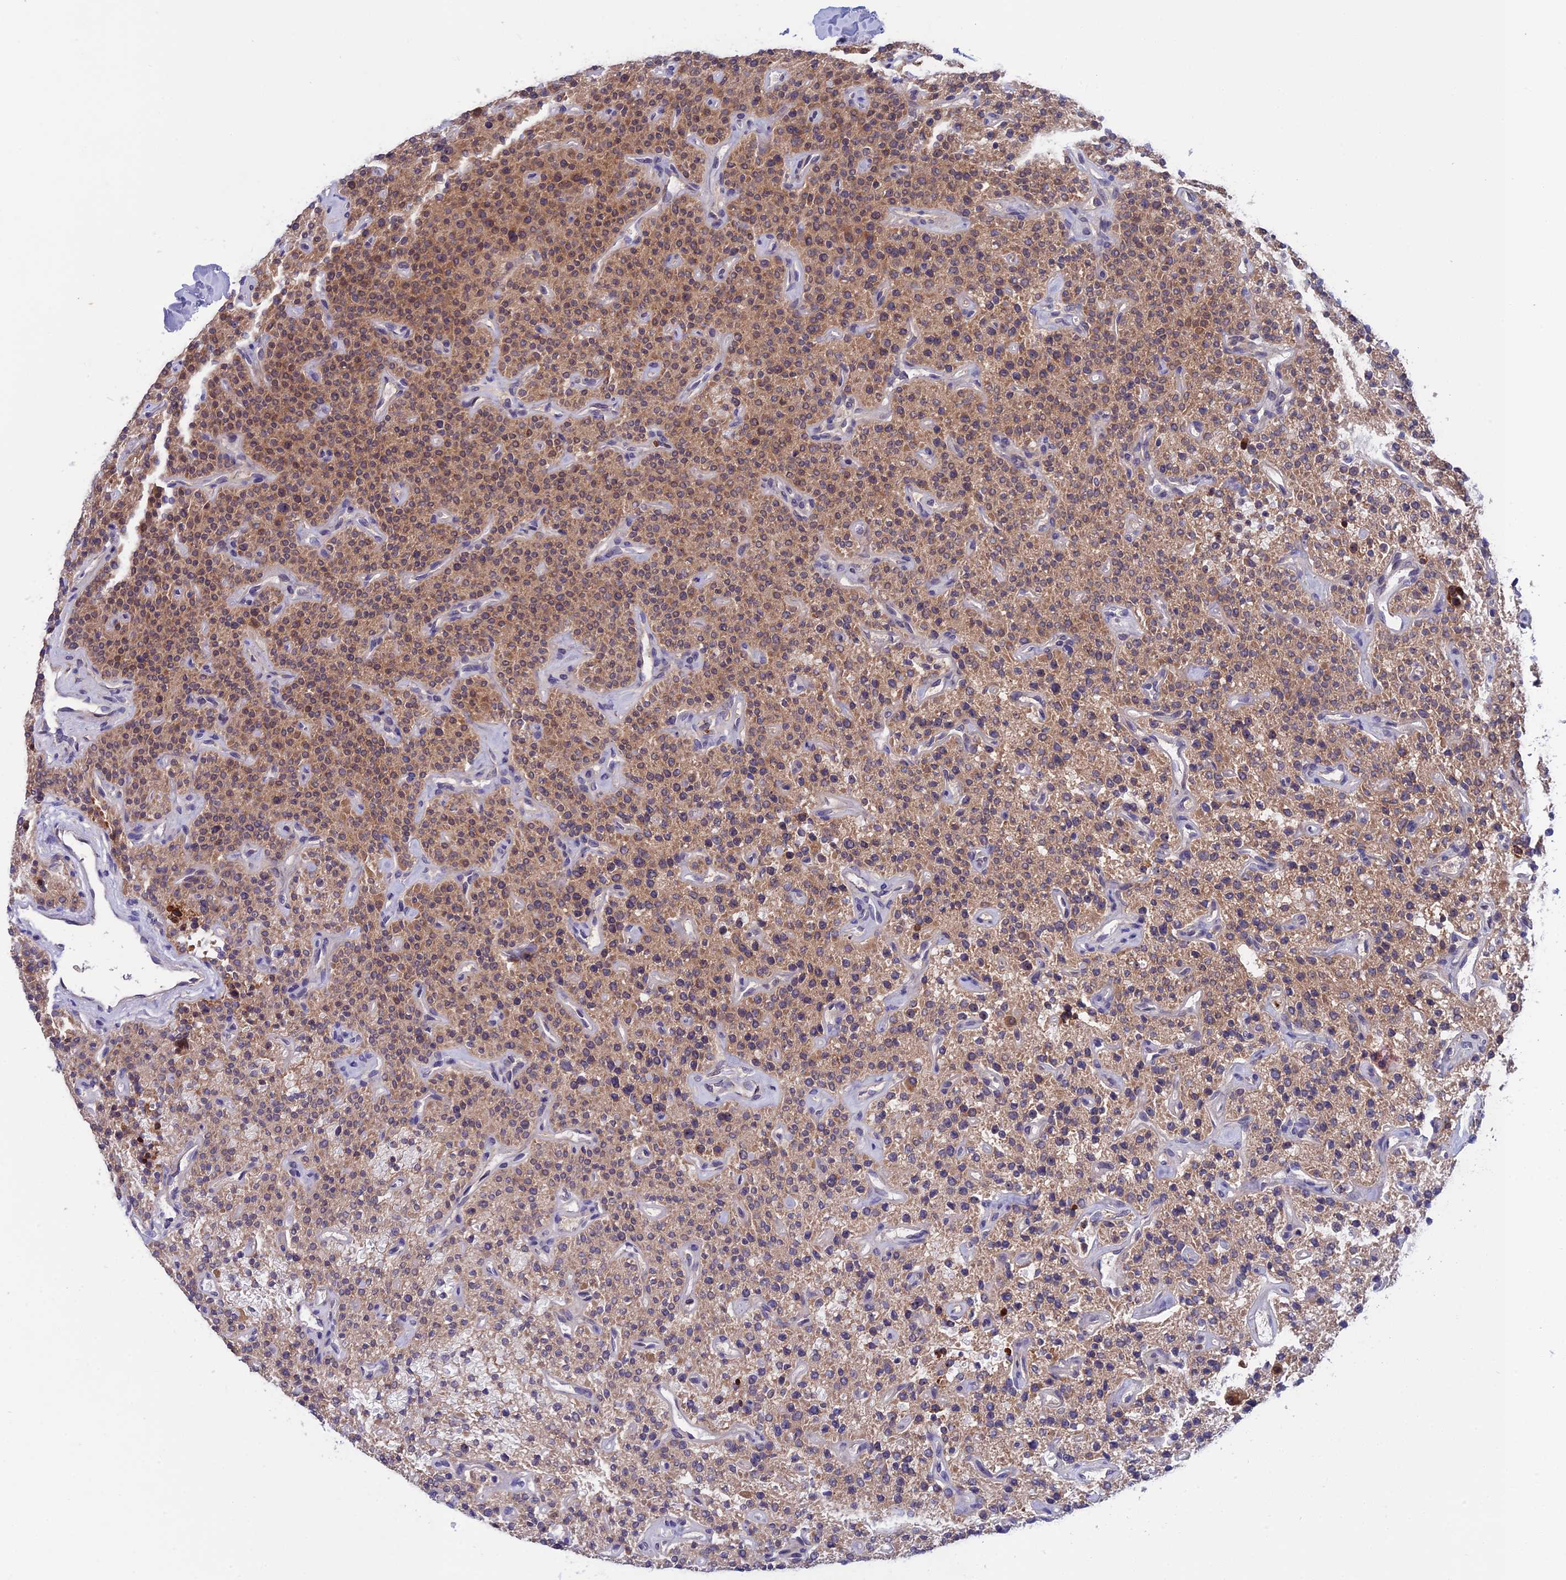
{"staining": {"intensity": "moderate", "quantity": ">75%", "location": "cytoplasmic/membranous"}, "tissue": "parathyroid gland", "cell_type": "Glandular cells", "image_type": "normal", "snomed": [{"axis": "morphology", "description": "Normal tissue, NOS"}, {"axis": "topography", "description": "Parathyroid gland"}], "caption": "A medium amount of moderate cytoplasmic/membranous positivity is identified in approximately >75% of glandular cells in unremarkable parathyroid gland.", "gene": "CRACD", "patient": {"sex": "male", "age": 46}}